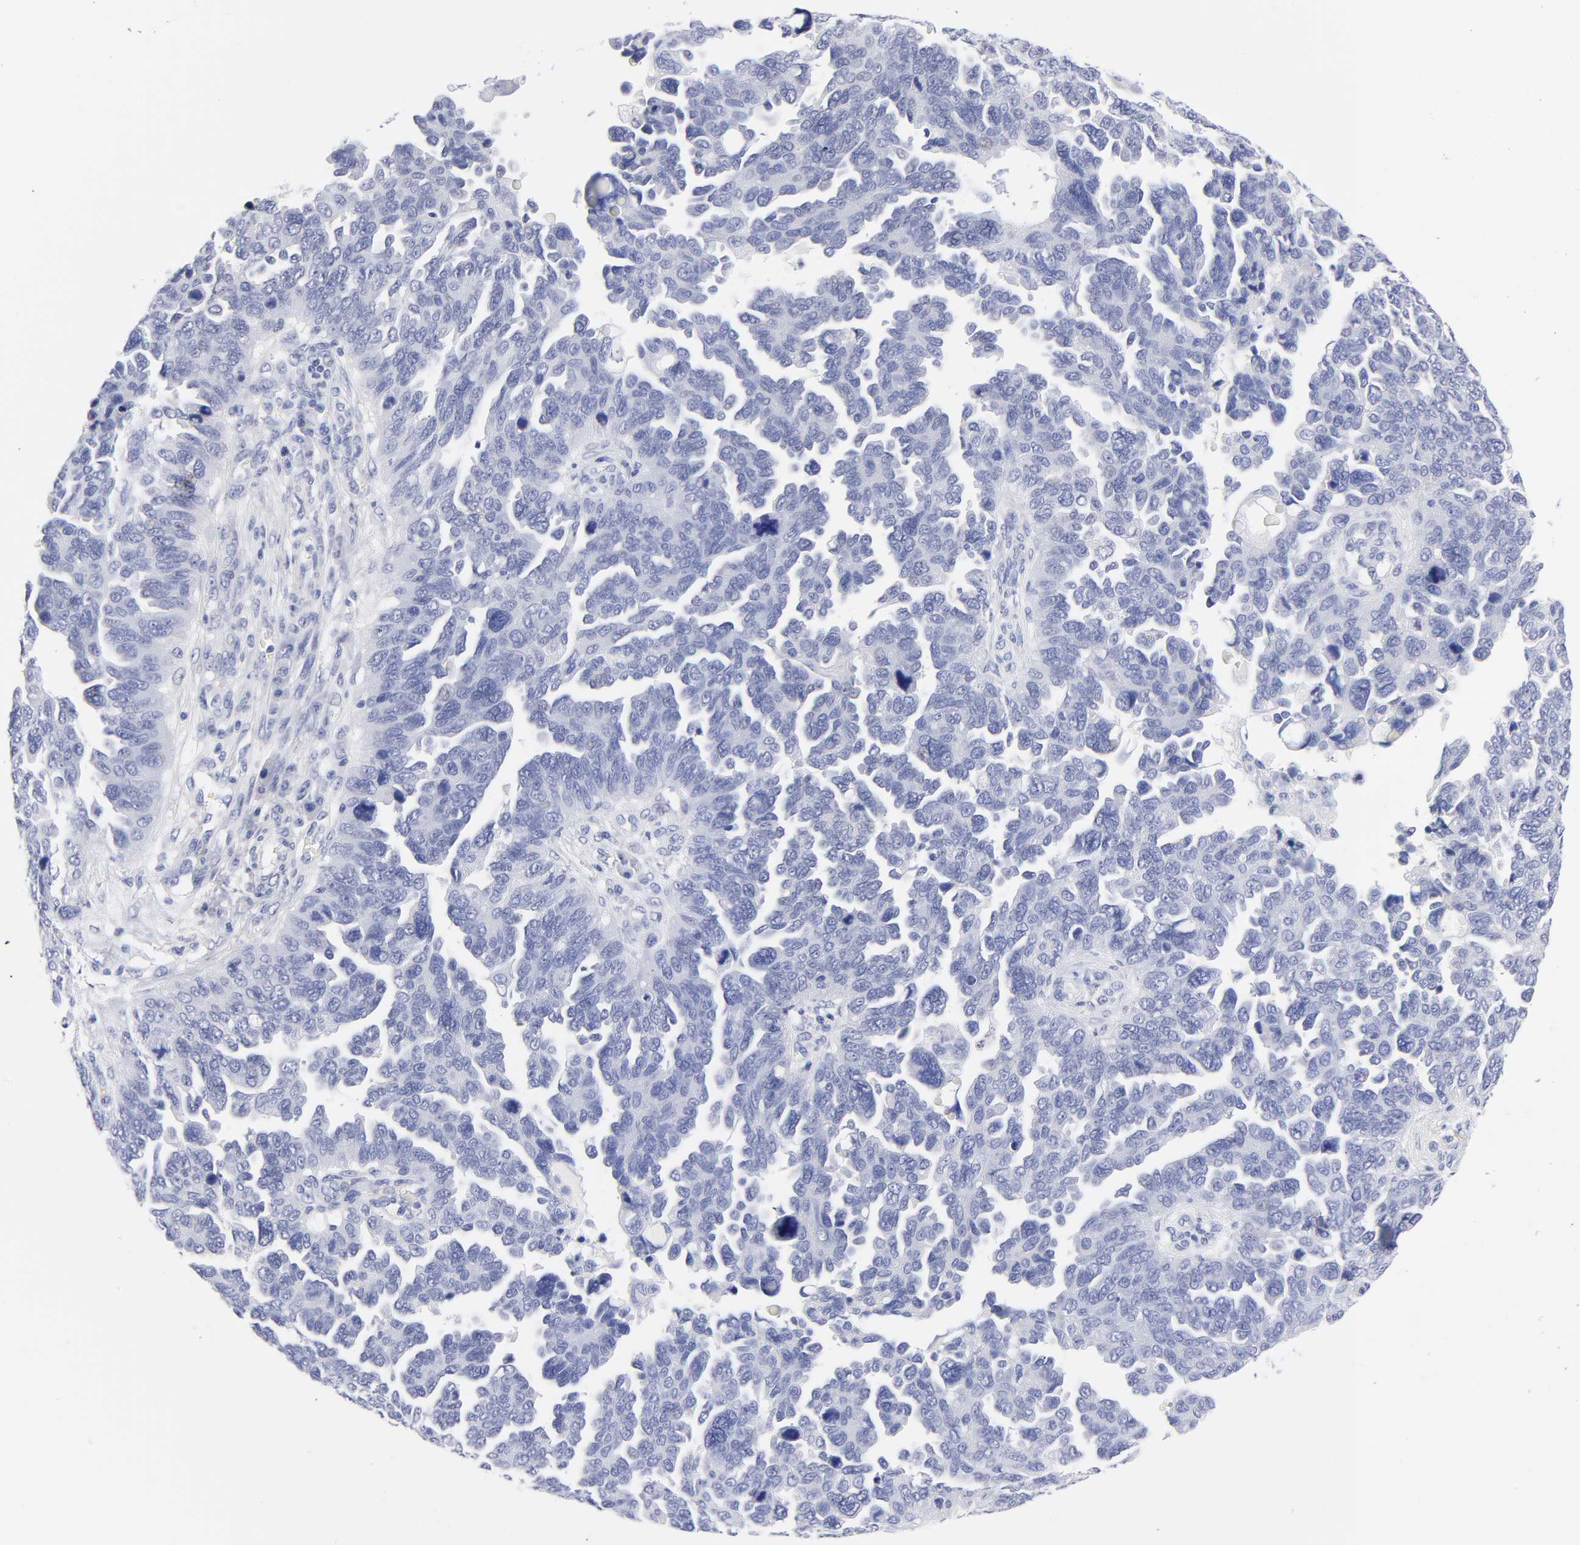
{"staining": {"intensity": "negative", "quantity": "none", "location": "none"}, "tissue": "ovarian cancer", "cell_type": "Tumor cells", "image_type": "cancer", "snomed": [{"axis": "morphology", "description": "Cystadenocarcinoma, serous, NOS"}, {"axis": "topography", "description": "Ovary"}], "caption": "Tumor cells are negative for brown protein staining in ovarian cancer.", "gene": "DUSP9", "patient": {"sex": "female", "age": 64}}